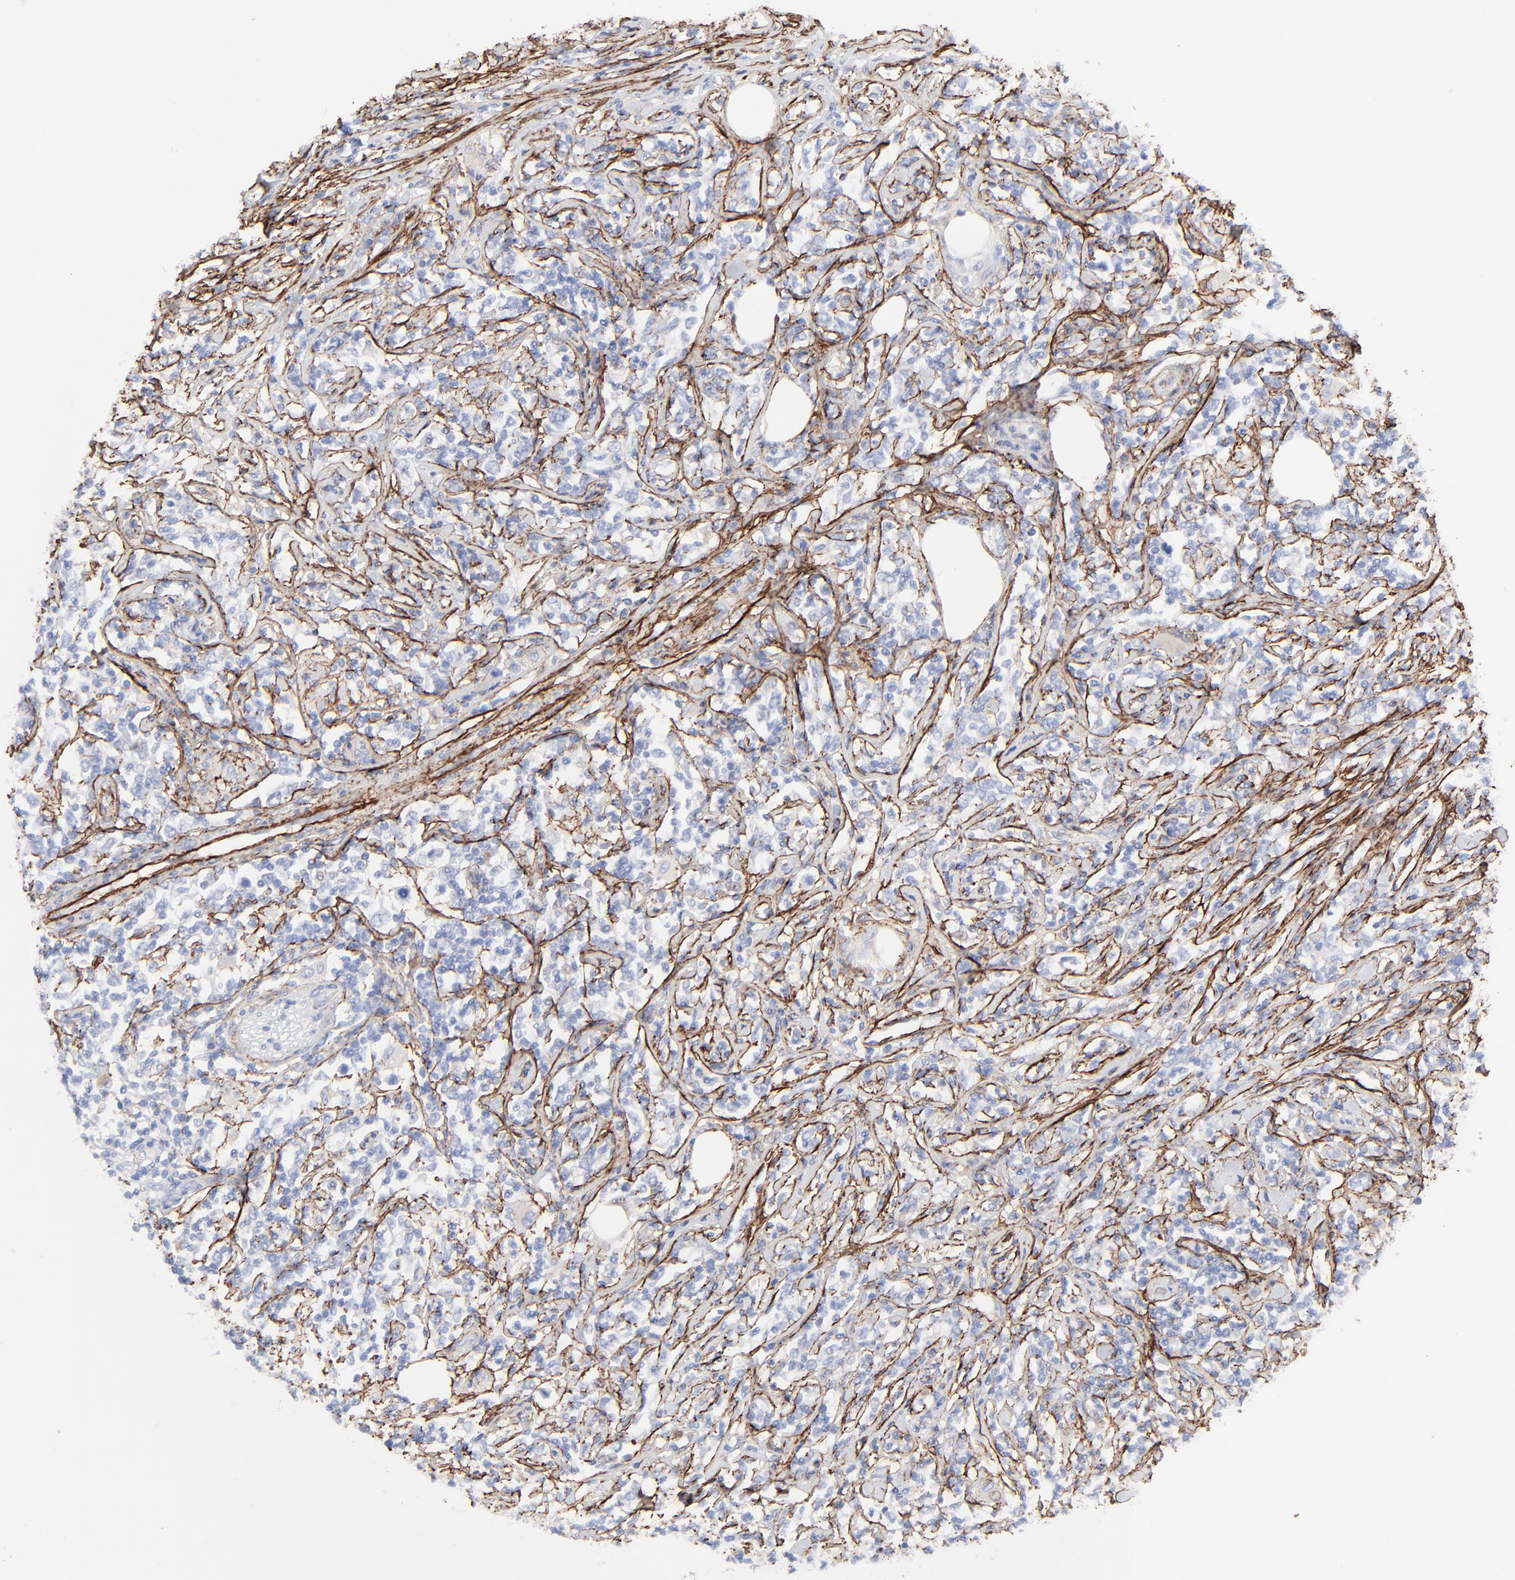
{"staining": {"intensity": "negative", "quantity": "none", "location": "none"}, "tissue": "lymphoma", "cell_type": "Tumor cells", "image_type": "cancer", "snomed": [{"axis": "morphology", "description": "Malignant lymphoma, non-Hodgkin's type, High grade"}, {"axis": "topography", "description": "Lymph node"}], "caption": "Lymphoma was stained to show a protein in brown. There is no significant staining in tumor cells.", "gene": "FBLN2", "patient": {"sex": "female", "age": 84}}